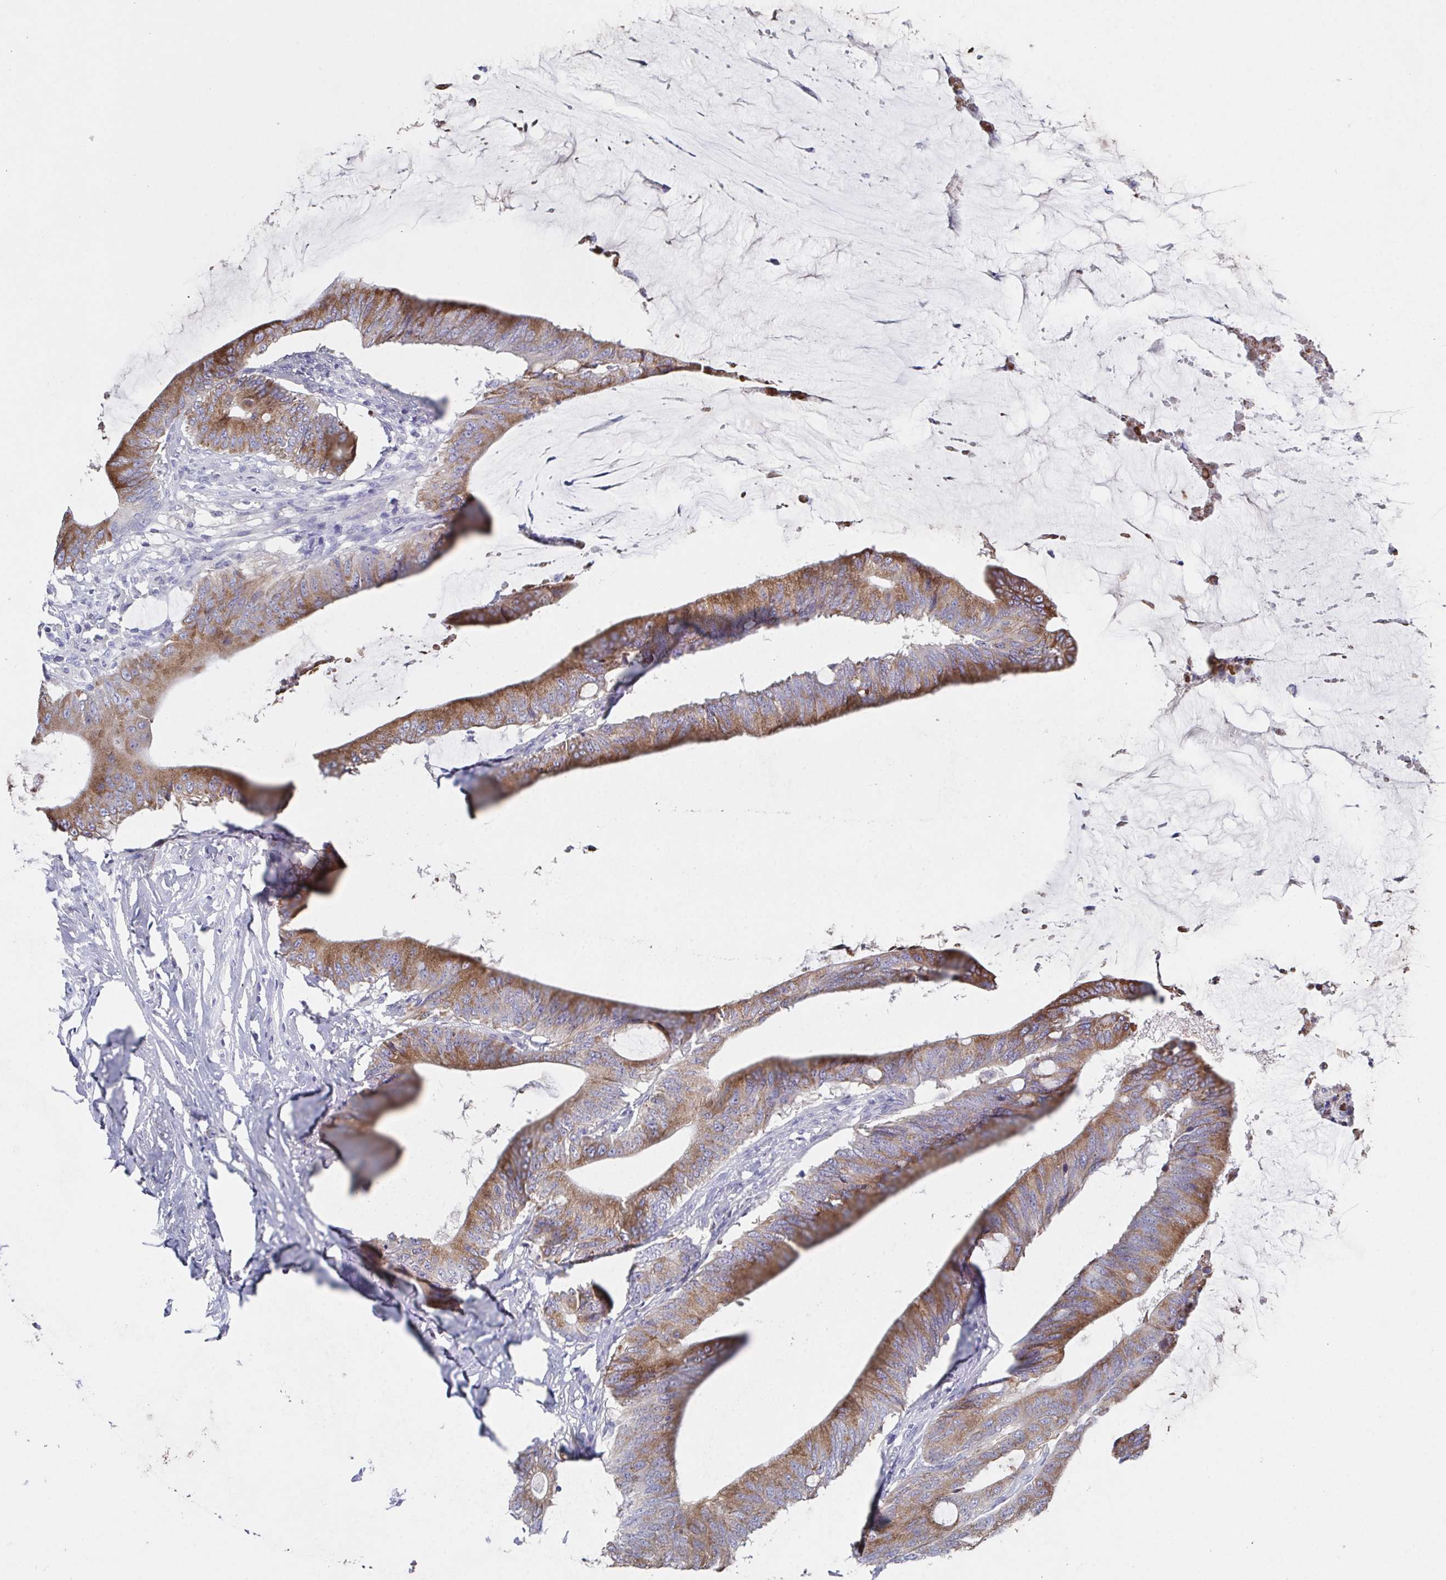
{"staining": {"intensity": "moderate", "quantity": ">75%", "location": "cytoplasmic/membranous"}, "tissue": "colorectal cancer", "cell_type": "Tumor cells", "image_type": "cancer", "snomed": [{"axis": "morphology", "description": "Adenocarcinoma, NOS"}, {"axis": "topography", "description": "Colon"}], "caption": "A high-resolution image shows IHC staining of colorectal cancer (adenocarcinoma), which reveals moderate cytoplasmic/membranous staining in approximately >75% of tumor cells.", "gene": "SSC4D", "patient": {"sex": "female", "age": 43}}